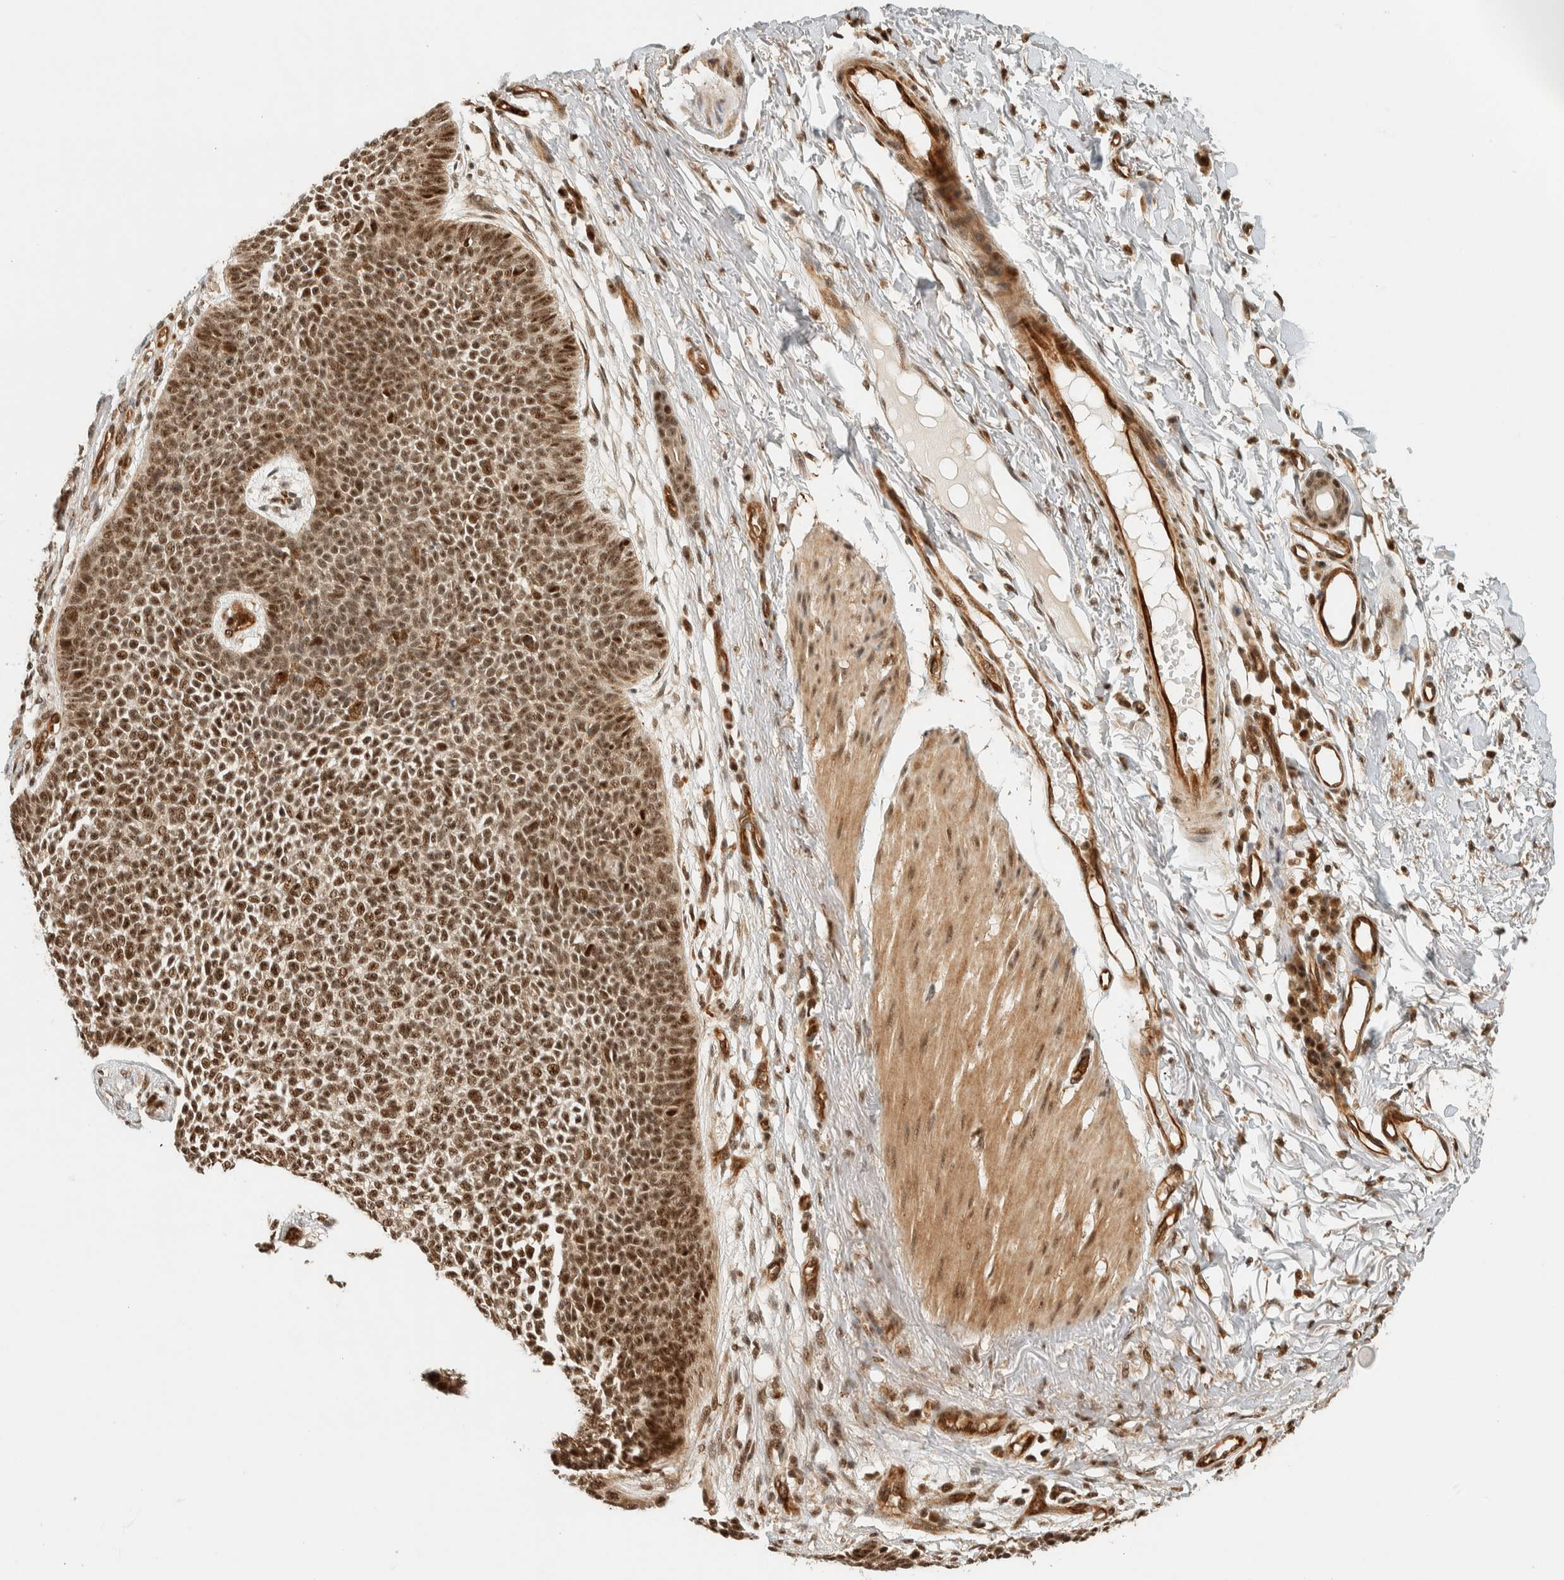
{"staining": {"intensity": "moderate", "quantity": ">75%", "location": "nuclear"}, "tissue": "skin cancer", "cell_type": "Tumor cells", "image_type": "cancer", "snomed": [{"axis": "morphology", "description": "Basal cell carcinoma"}, {"axis": "topography", "description": "Skin"}], "caption": "Protein analysis of basal cell carcinoma (skin) tissue shows moderate nuclear positivity in approximately >75% of tumor cells.", "gene": "SIK1", "patient": {"sex": "female", "age": 84}}